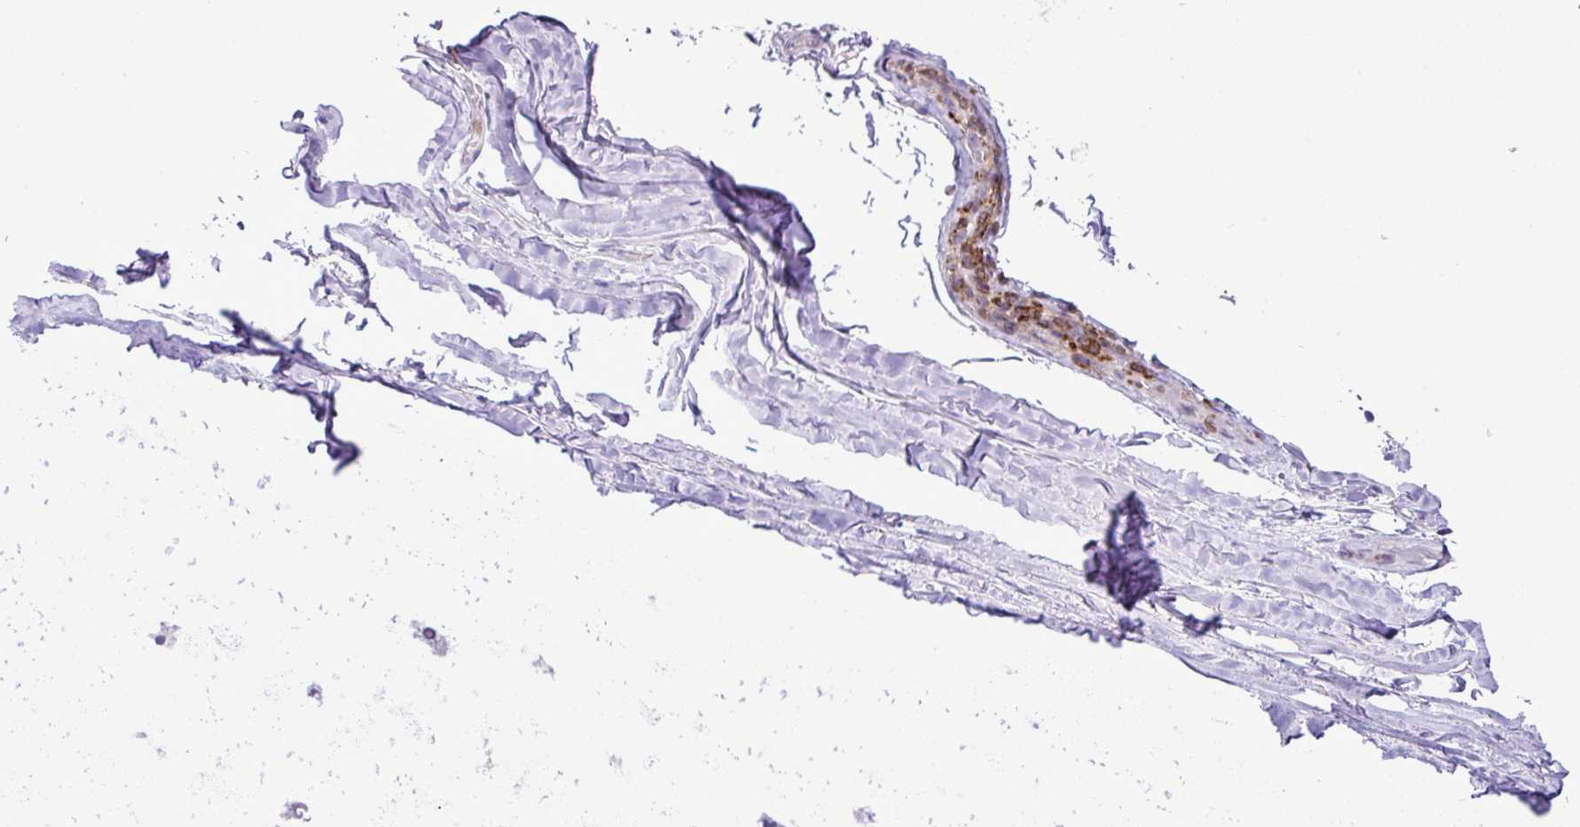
{"staining": {"intensity": "negative", "quantity": "none", "location": "none"}, "tissue": "soft tissue", "cell_type": "Chondrocytes", "image_type": "normal", "snomed": [{"axis": "morphology", "description": "Normal tissue, NOS"}, {"axis": "topography", "description": "Cartilage tissue"}, {"axis": "topography", "description": "Nasopharynx"}, {"axis": "topography", "description": "Thyroid gland"}], "caption": "The image displays no staining of chondrocytes in unremarkable soft tissue.", "gene": "ZSCAN5A", "patient": {"sex": "male", "age": 63}}